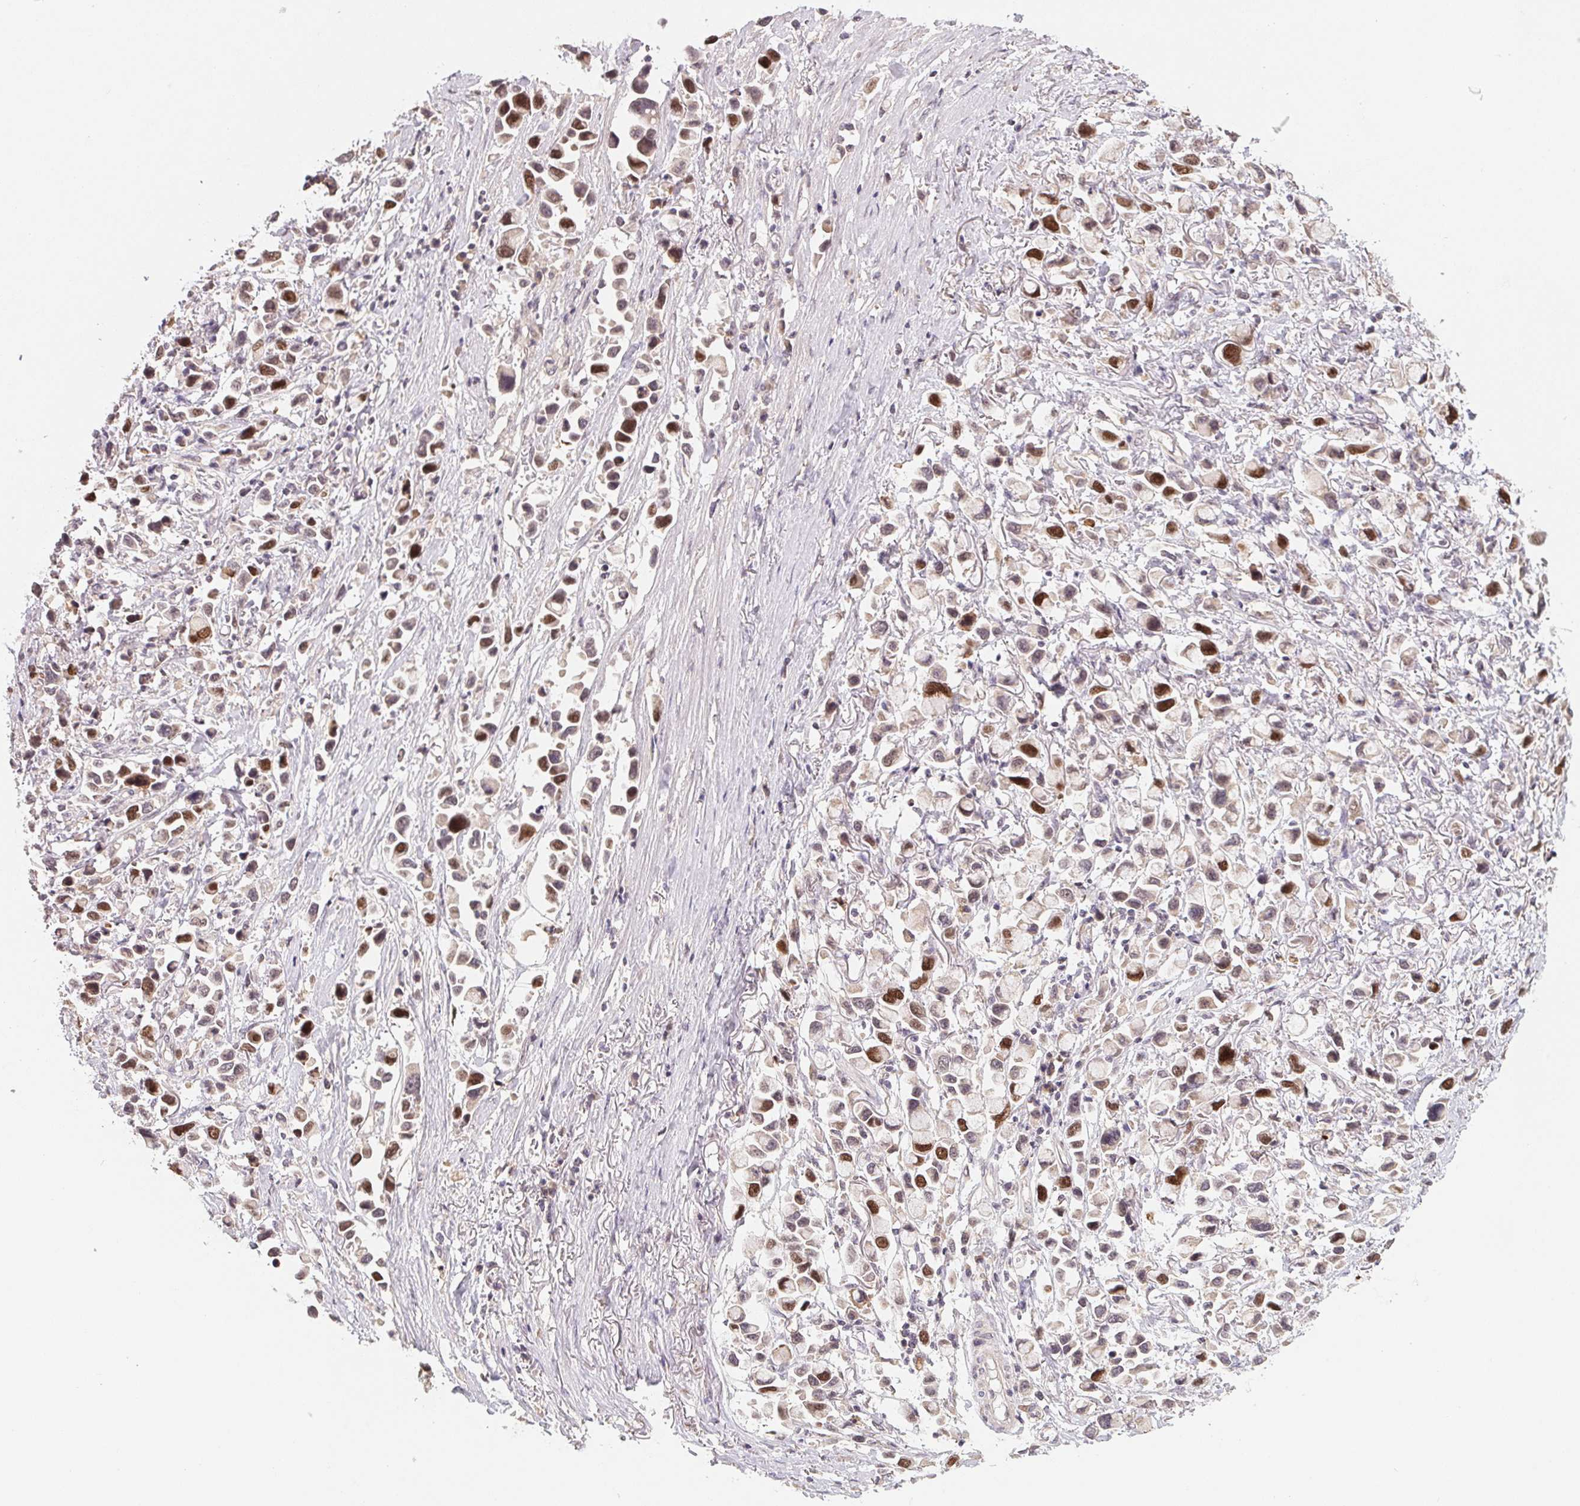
{"staining": {"intensity": "moderate", "quantity": "25%-75%", "location": "nuclear"}, "tissue": "stomach cancer", "cell_type": "Tumor cells", "image_type": "cancer", "snomed": [{"axis": "morphology", "description": "Adenocarcinoma, NOS"}, {"axis": "topography", "description": "Stomach"}], "caption": "IHC (DAB) staining of stomach adenocarcinoma exhibits moderate nuclear protein staining in about 25%-75% of tumor cells.", "gene": "KIFC1", "patient": {"sex": "female", "age": 81}}